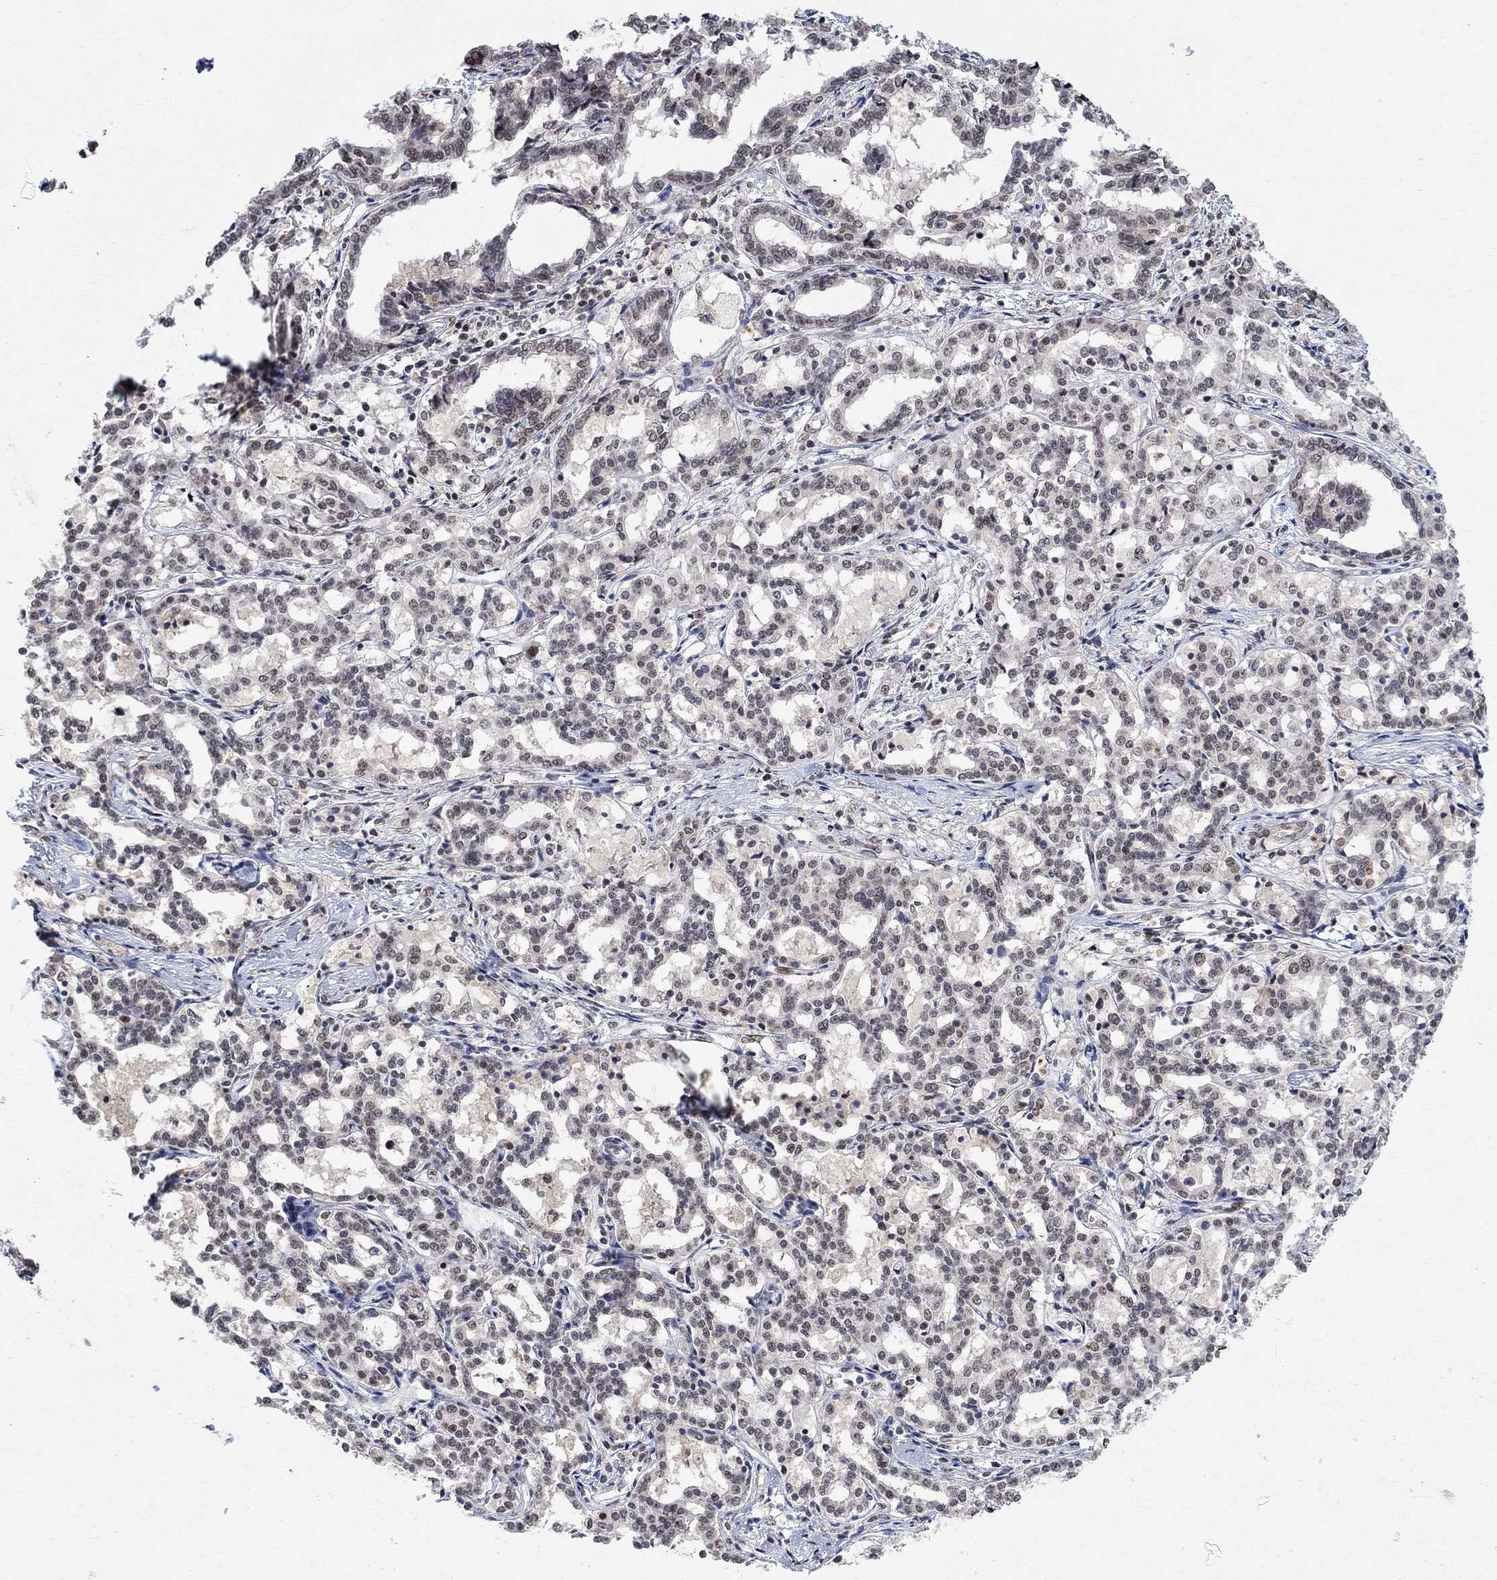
{"staining": {"intensity": "negative", "quantity": "none", "location": "none"}, "tissue": "liver cancer", "cell_type": "Tumor cells", "image_type": "cancer", "snomed": [{"axis": "morphology", "description": "Cholangiocarcinoma"}, {"axis": "topography", "description": "Liver"}], "caption": "Immunohistochemistry (IHC) of liver cholangiocarcinoma displays no expression in tumor cells.", "gene": "E4F1", "patient": {"sex": "female", "age": 47}}